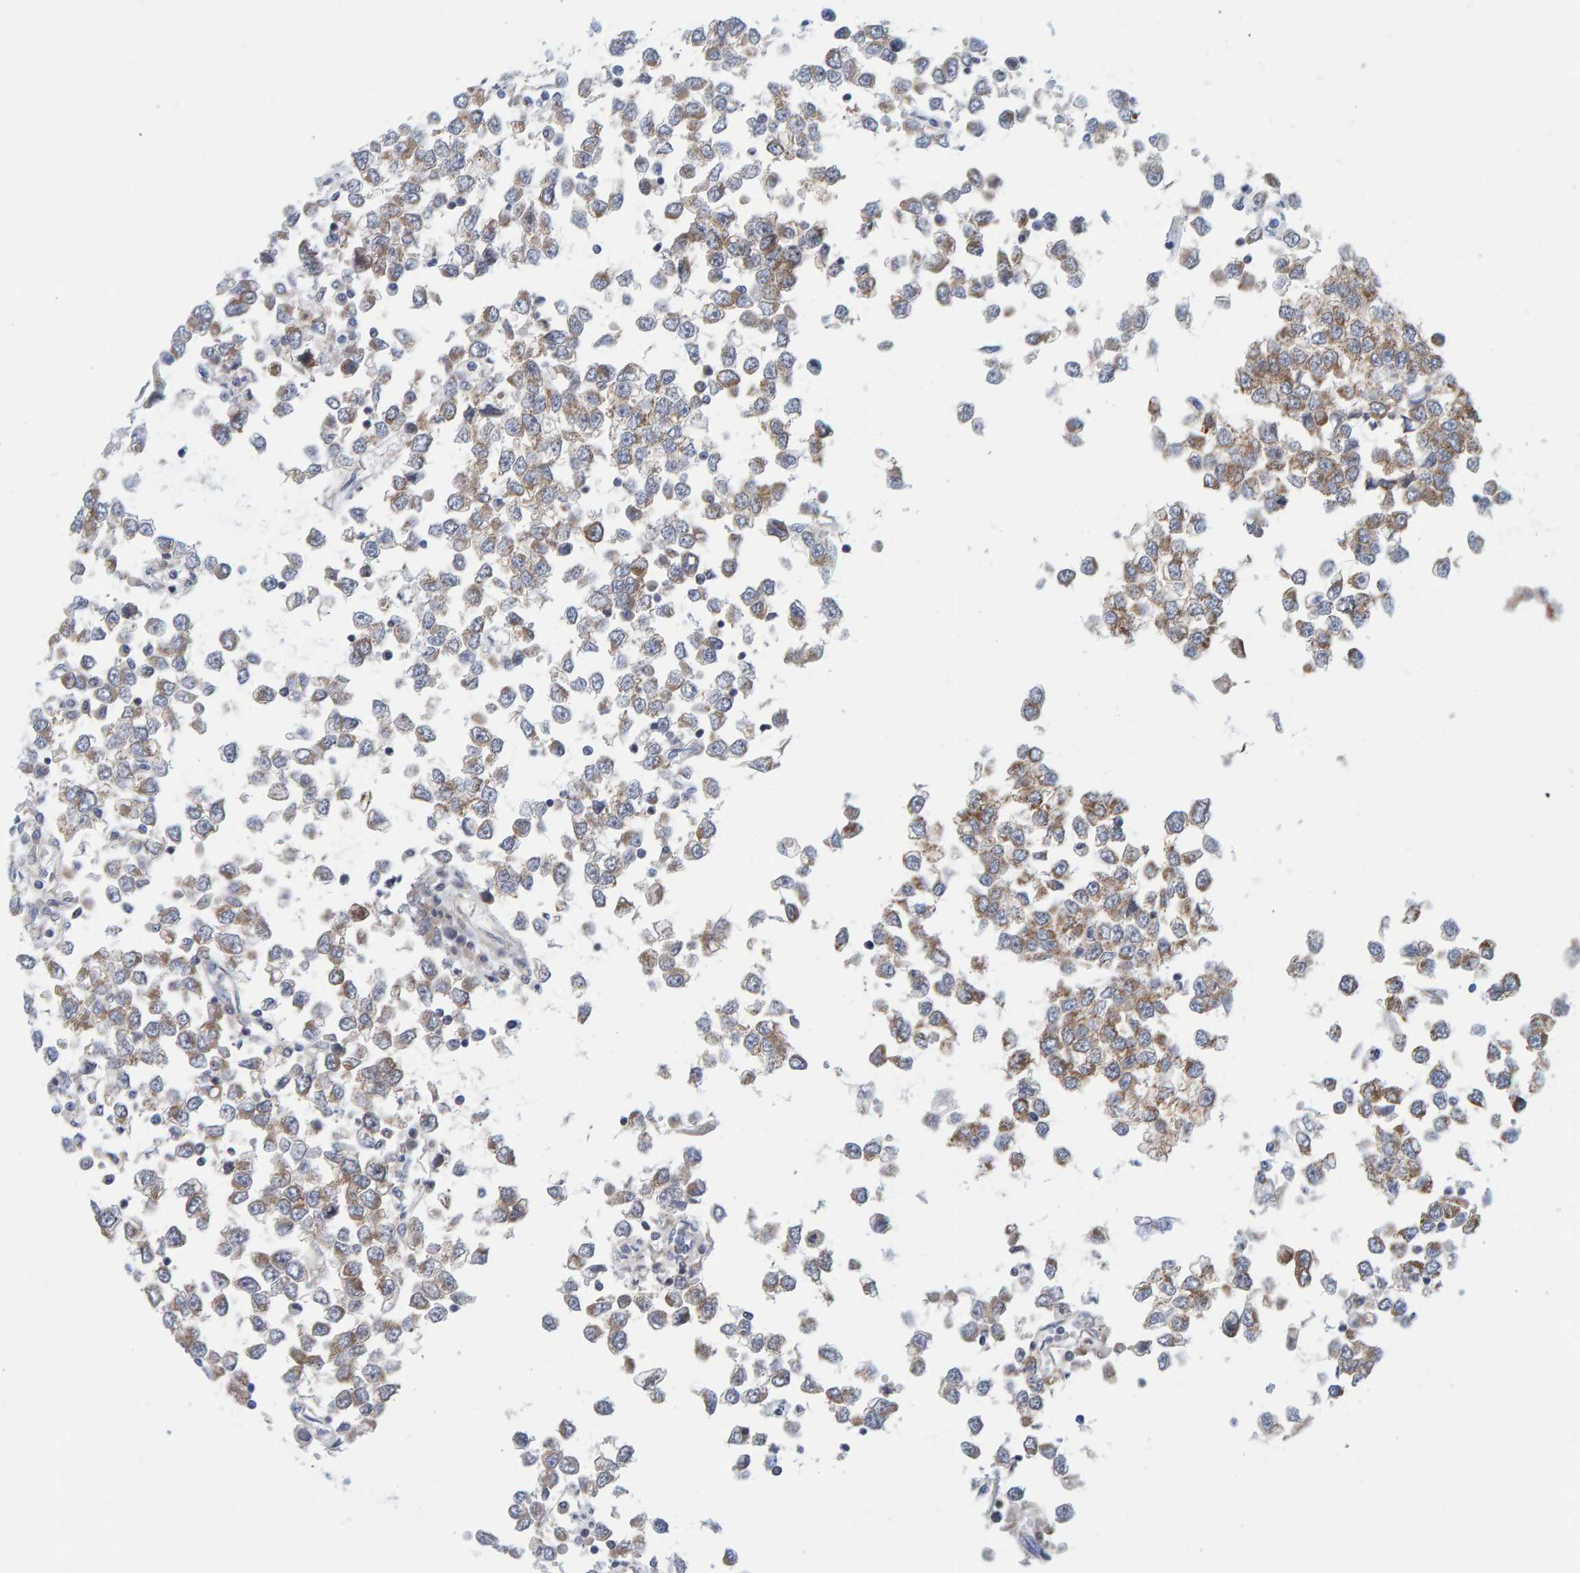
{"staining": {"intensity": "moderate", "quantity": ">75%", "location": "cytoplasmic/membranous"}, "tissue": "testis cancer", "cell_type": "Tumor cells", "image_type": "cancer", "snomed": [{"axis": "morphology", "description": "Seminoma, NOS"}, {"axis": "topography", "description": "Testis"}], "caption": "A medium amount of moderate cytoplasmic/membranous positivity is seen in about >75% of tumor cells in testis seminoma tissue. The protein is shown in brown color, while the nuclei are stained blue.", "gene": "KLHL11", "patient": {"sex": "male", "age": 65}}